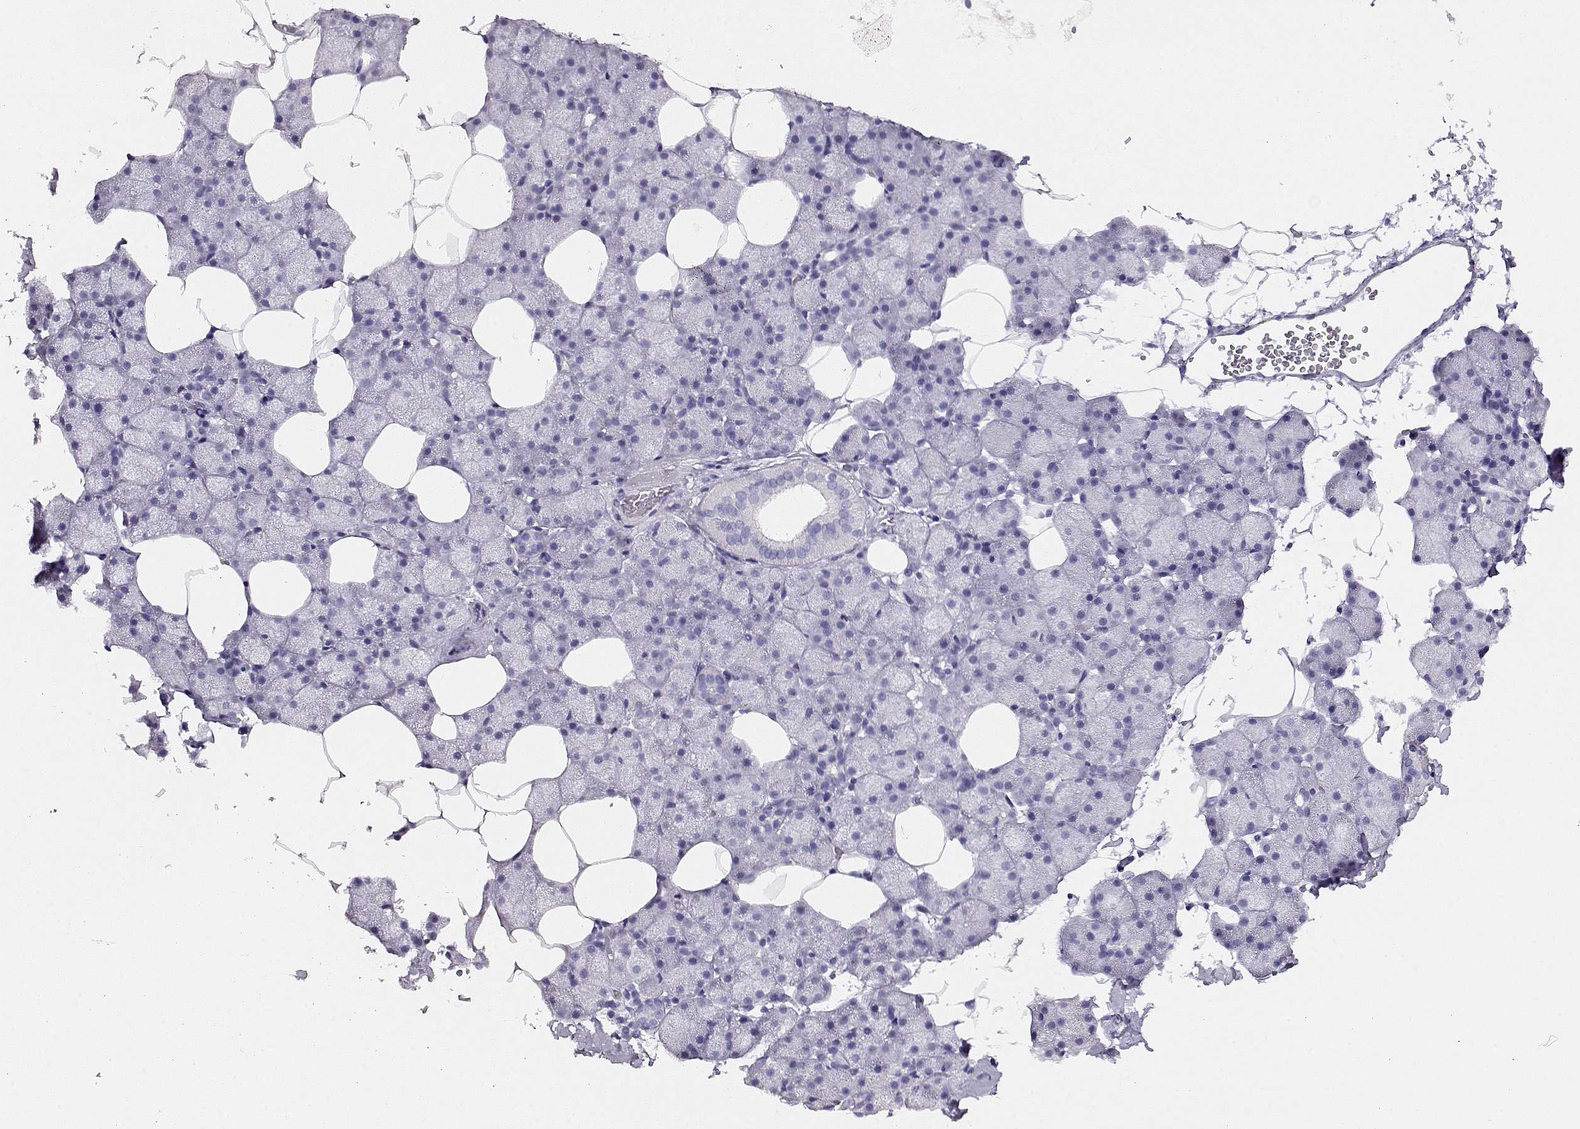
{"staining": {"intensity": "negative", "quantity": "none", "location": "none"}, "tissue": "salivary gland", "cell_type": "Glandular cells", "image_type": "normal", "snomed": [{"axis": "morphology", "description": "Normal tissue, NOS"}, {"axis": "topography", "description": "Salivary gland"}], "caption": "Glandular cells show no significant protein staining in unremarkable salivary gland. (DAB (3,3'-diaminobenzidine) immunohistochemistry visualized using brightfield microscopy, high magnification).", "gene": "ACTN2", "patient": {"sex": "male", "age": 38}}